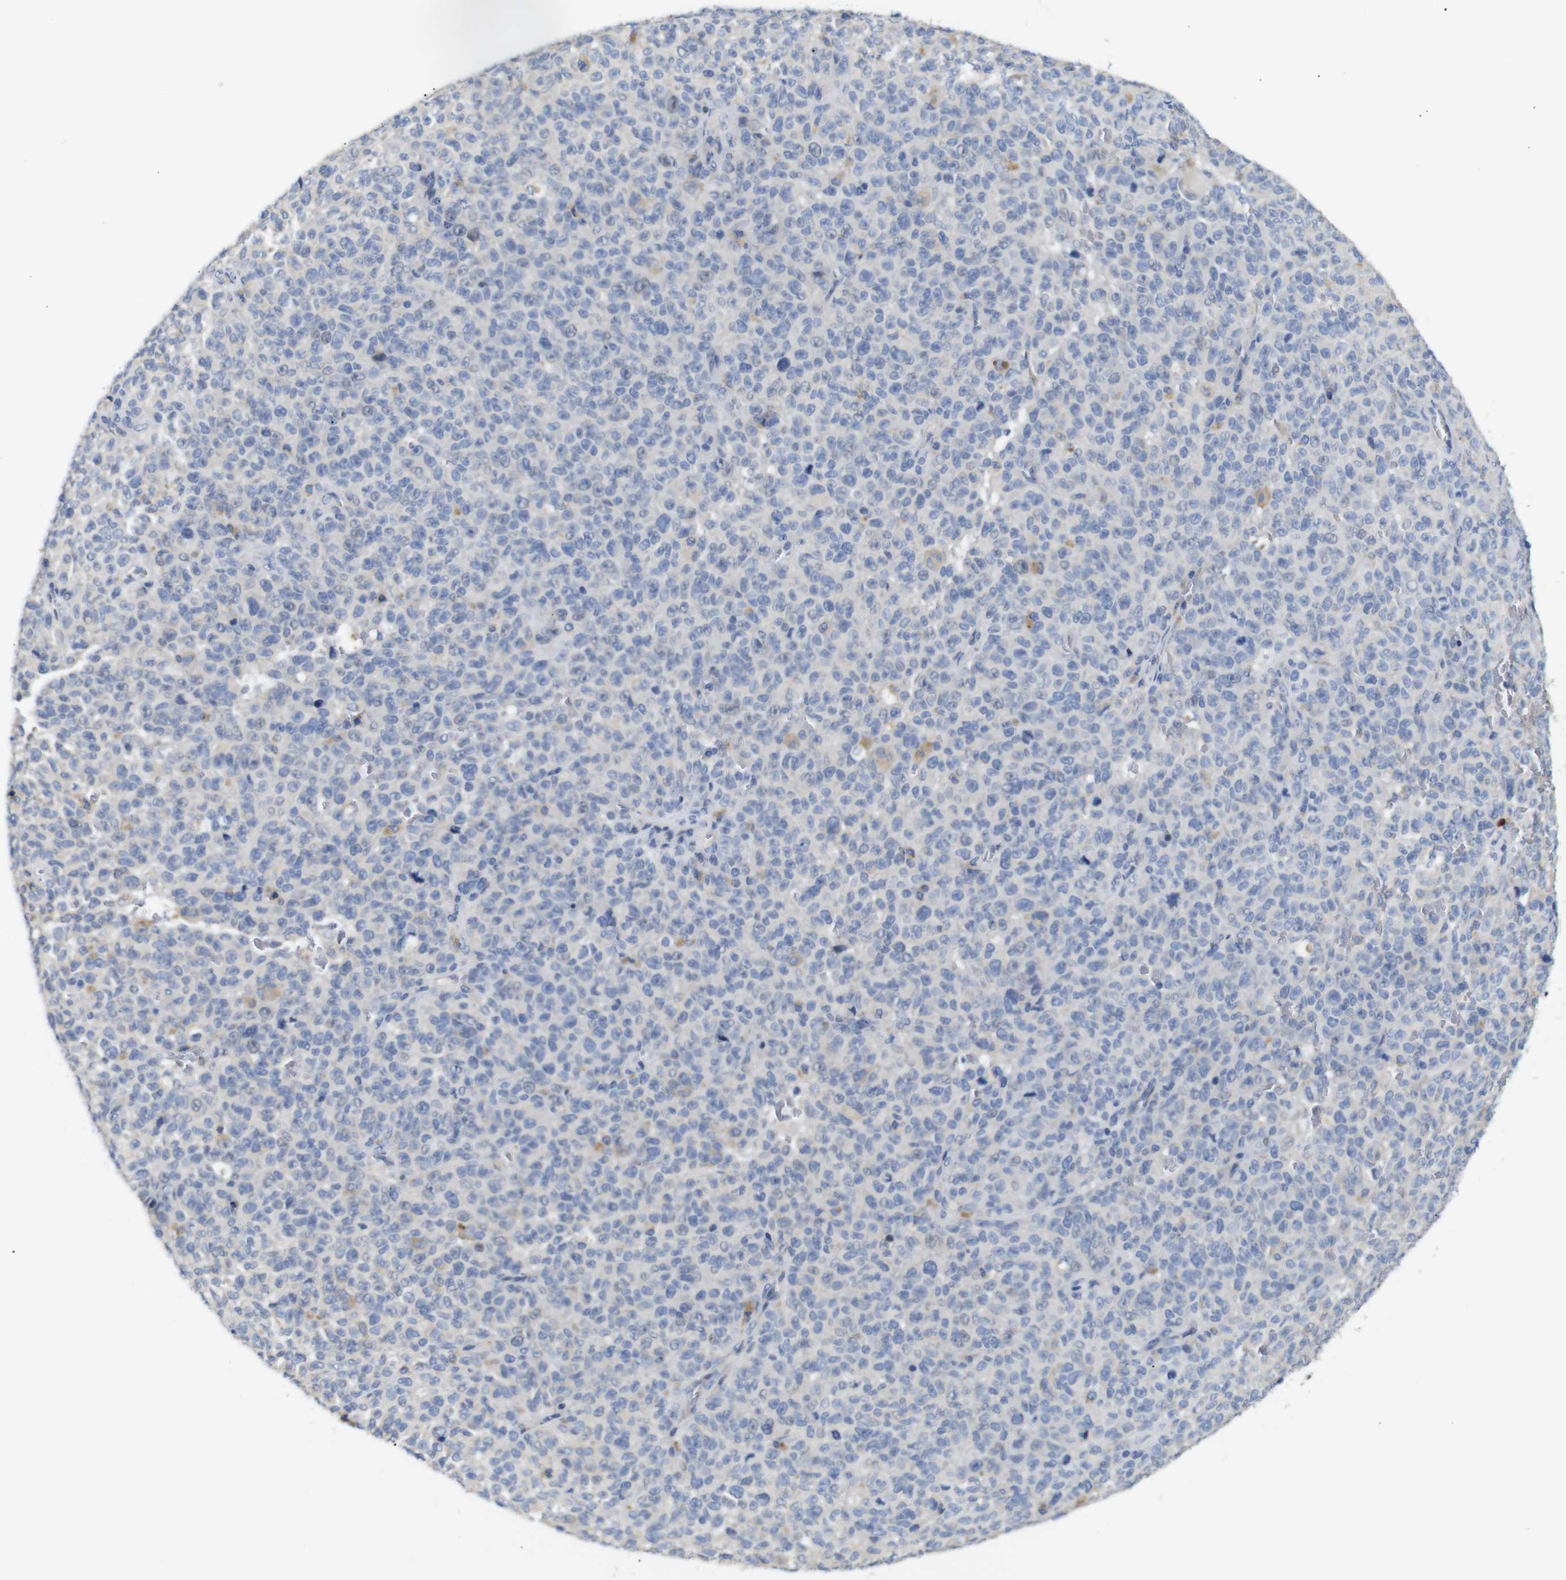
{"staining": {"intensity": "moderate", "quantity": "<25%", "location": "cytoplasmic/membranous"}, "tissue": "melanoma", "cell_type": "Tumor cells", "image_type": "cancer", "snomed": [{"axis": "morphology", "description": "Malignant melanoma, NOS"}, {"axis": "topography", "description": "Skin"}], "caption": "Protein expression analysis of malignant melanoma exhibits moderate cytoplasmic/membranous positivity in about <25% of tumor cells. Immunohistochemistry (ihc) stains the protein of interest in brown and the nuclei are stained blue.", "gene": "ALOX15", "patient": {"sex": "female", "age": 82}}